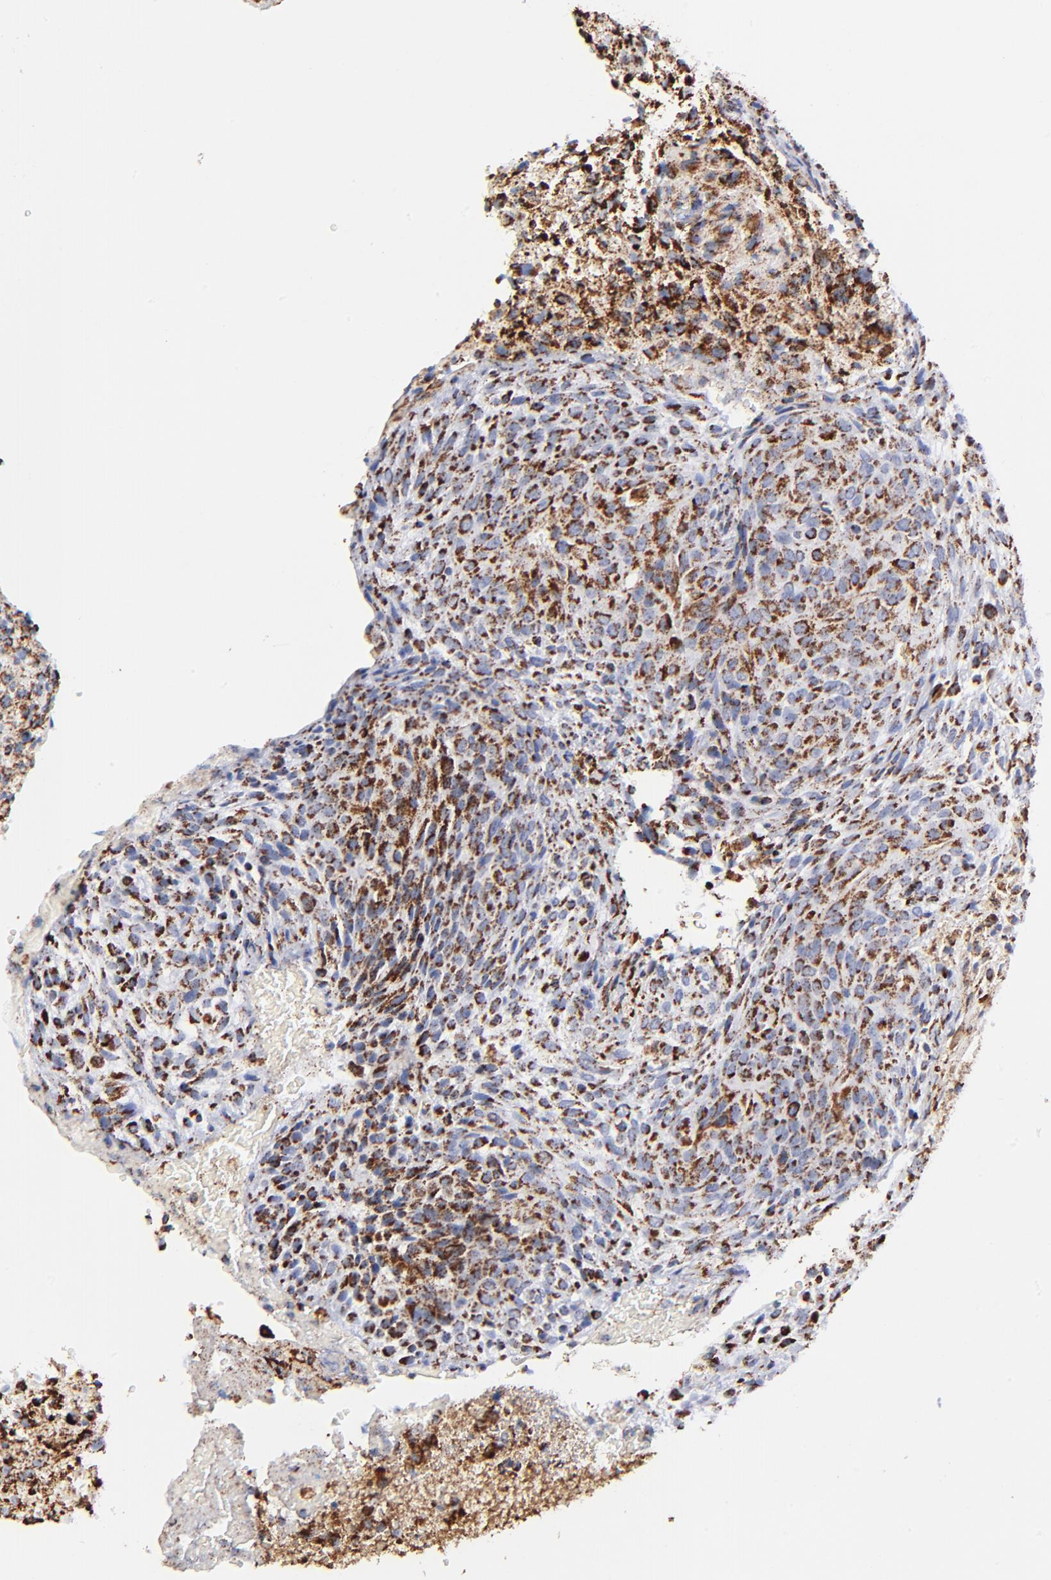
{"staining": {"intensity": "strong", "quantity": ">75%", "location": "cytoplasmic/membranous"}, "tissue": "glioma", "cell_type": "Tumor cells", "image_type": "cancer", "snomed": [{"axis": "morphology", "description": "Glioma, malignant, High grade"}, {"axis": "topography", "description": "Cerebral cortex"}], "caption": "A high-resolution photomicrograph shows IHC staining of glioma, which shows strong cytoplasmic/membranous staining in approximately >75% of tumor cells.", "gene": "PHB1", "patient": {"sex": "female", "age": 55}}